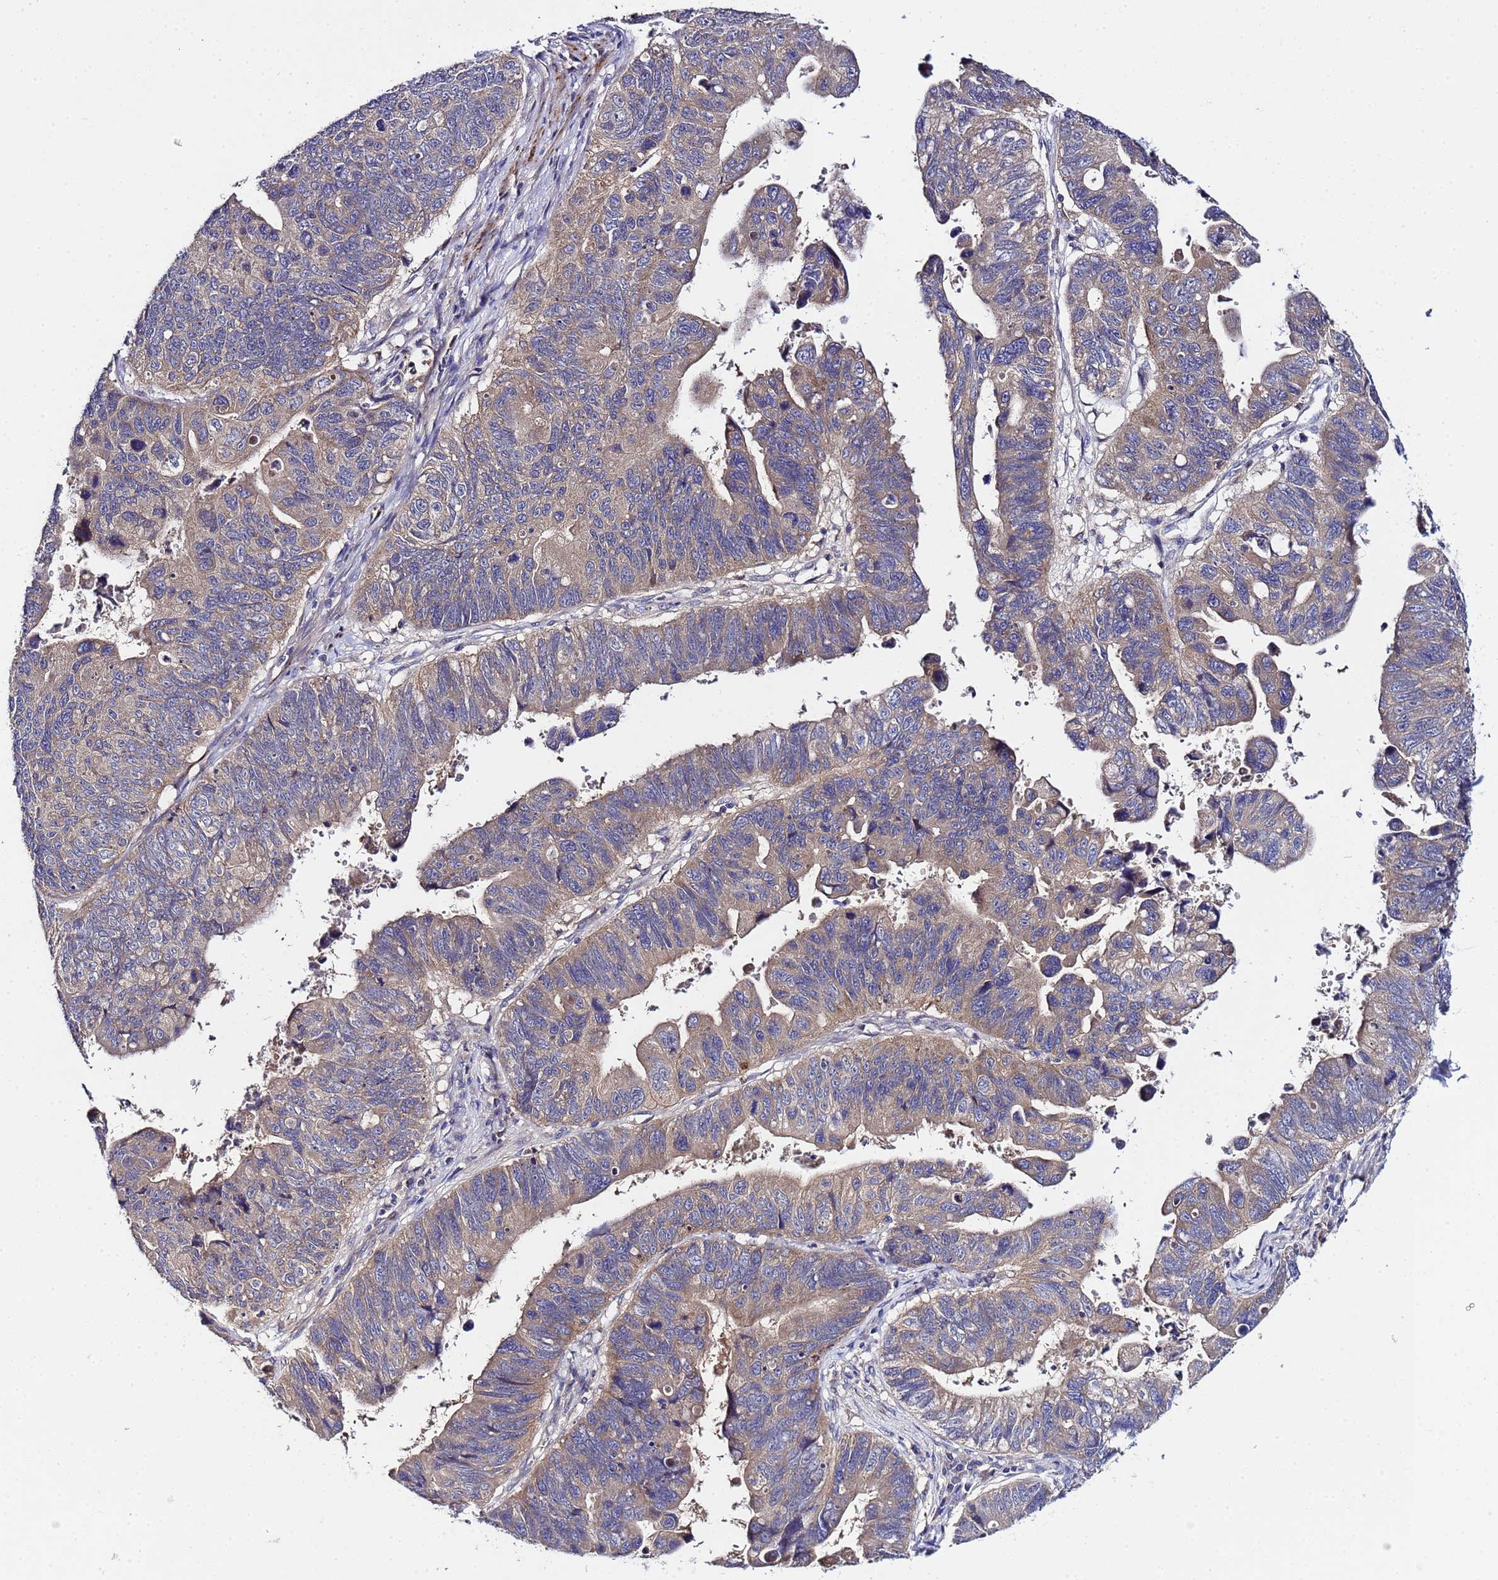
{"staining": {"intensity": "weak", "quantity": "25%-75%", "location": "cytoplasmic/membranous"}, "tissue": "stomach cancer", "cell_type": "Tumor cells", "image_type": "cancer", "snomed": [{"axis": "morphology", "description": "Adenocarcinoma, NOS"}, {"axis": "topography", "description": "Stomach"}], "caption": "High-magnification brightfield microscopy of stomach cancer (adenocarcinoma) stained with DAB (3,3'-diaminobenzidine) (brown) and counterstained with hematoxylin (blue). tumor cells exhibit weak cytoplasmic/membranous expression is present in about25%-75% of cells.", "gene": "PLXDC2", "patient": {"sex": "male", "age": 59}}